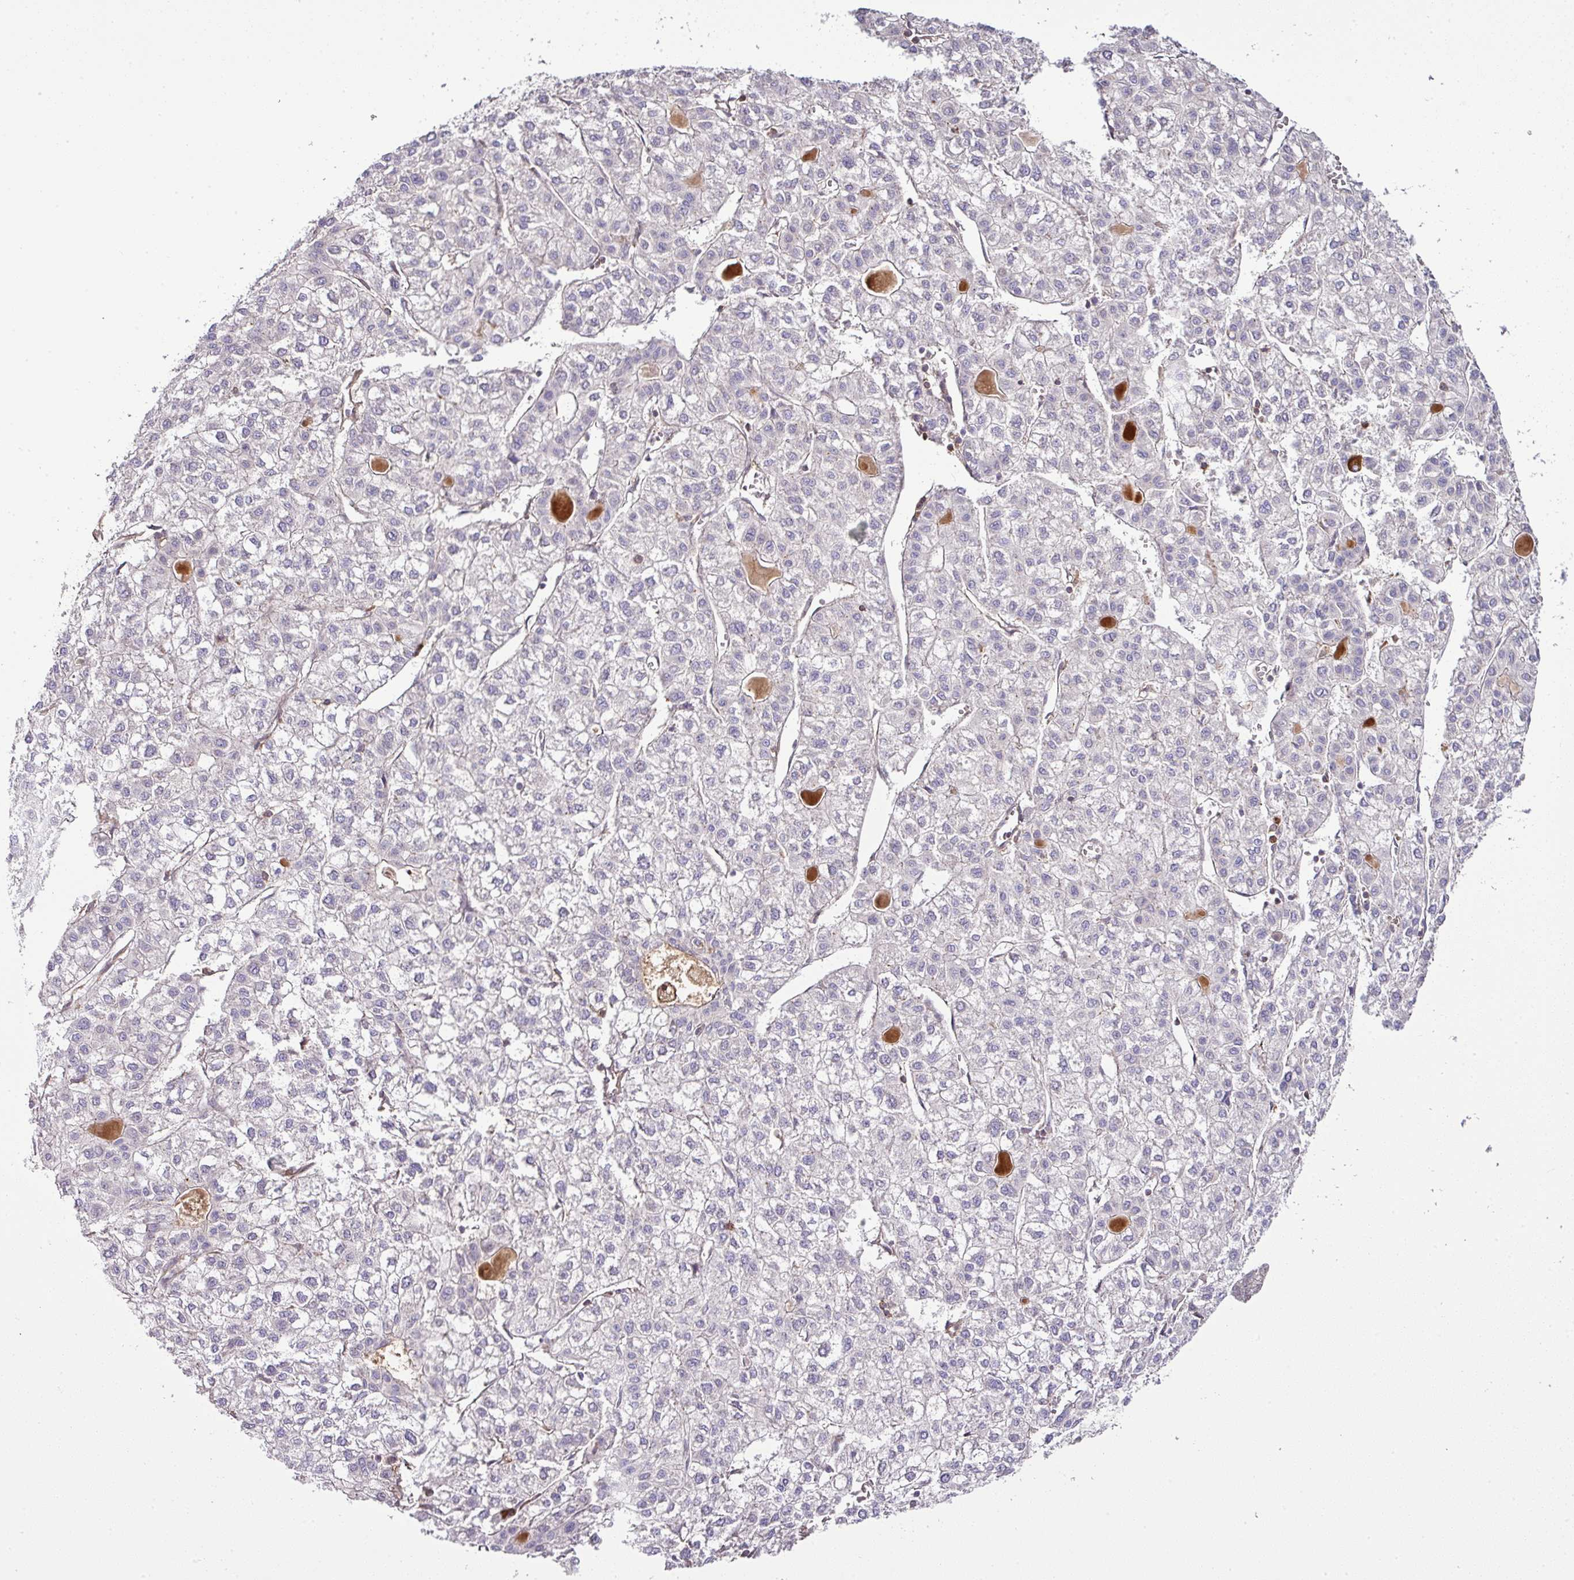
{"staining": {"intensity": "negative", "quantity": "none", "location": "none"}, "tissue": "liver cancer", "cell_type": "Tumor cells", "image_type": "cancer", "snomed": [{"axis": "morphology", "description": "Carcinoma, Hepatocellular, NOS"}, {"axis": "topography", "description": "Liver"}], "caption": "Tumor cells show no significant protein staining in liver cancer (hepatocellular carcinoma). The staining is performed using DAB (3,3'-diaminobenzidine) brown chromogen with nuclei counter-stained in using hematoxylin.", "gene": "TMEM107", "patient": {"sex": "female", "age": 43}}